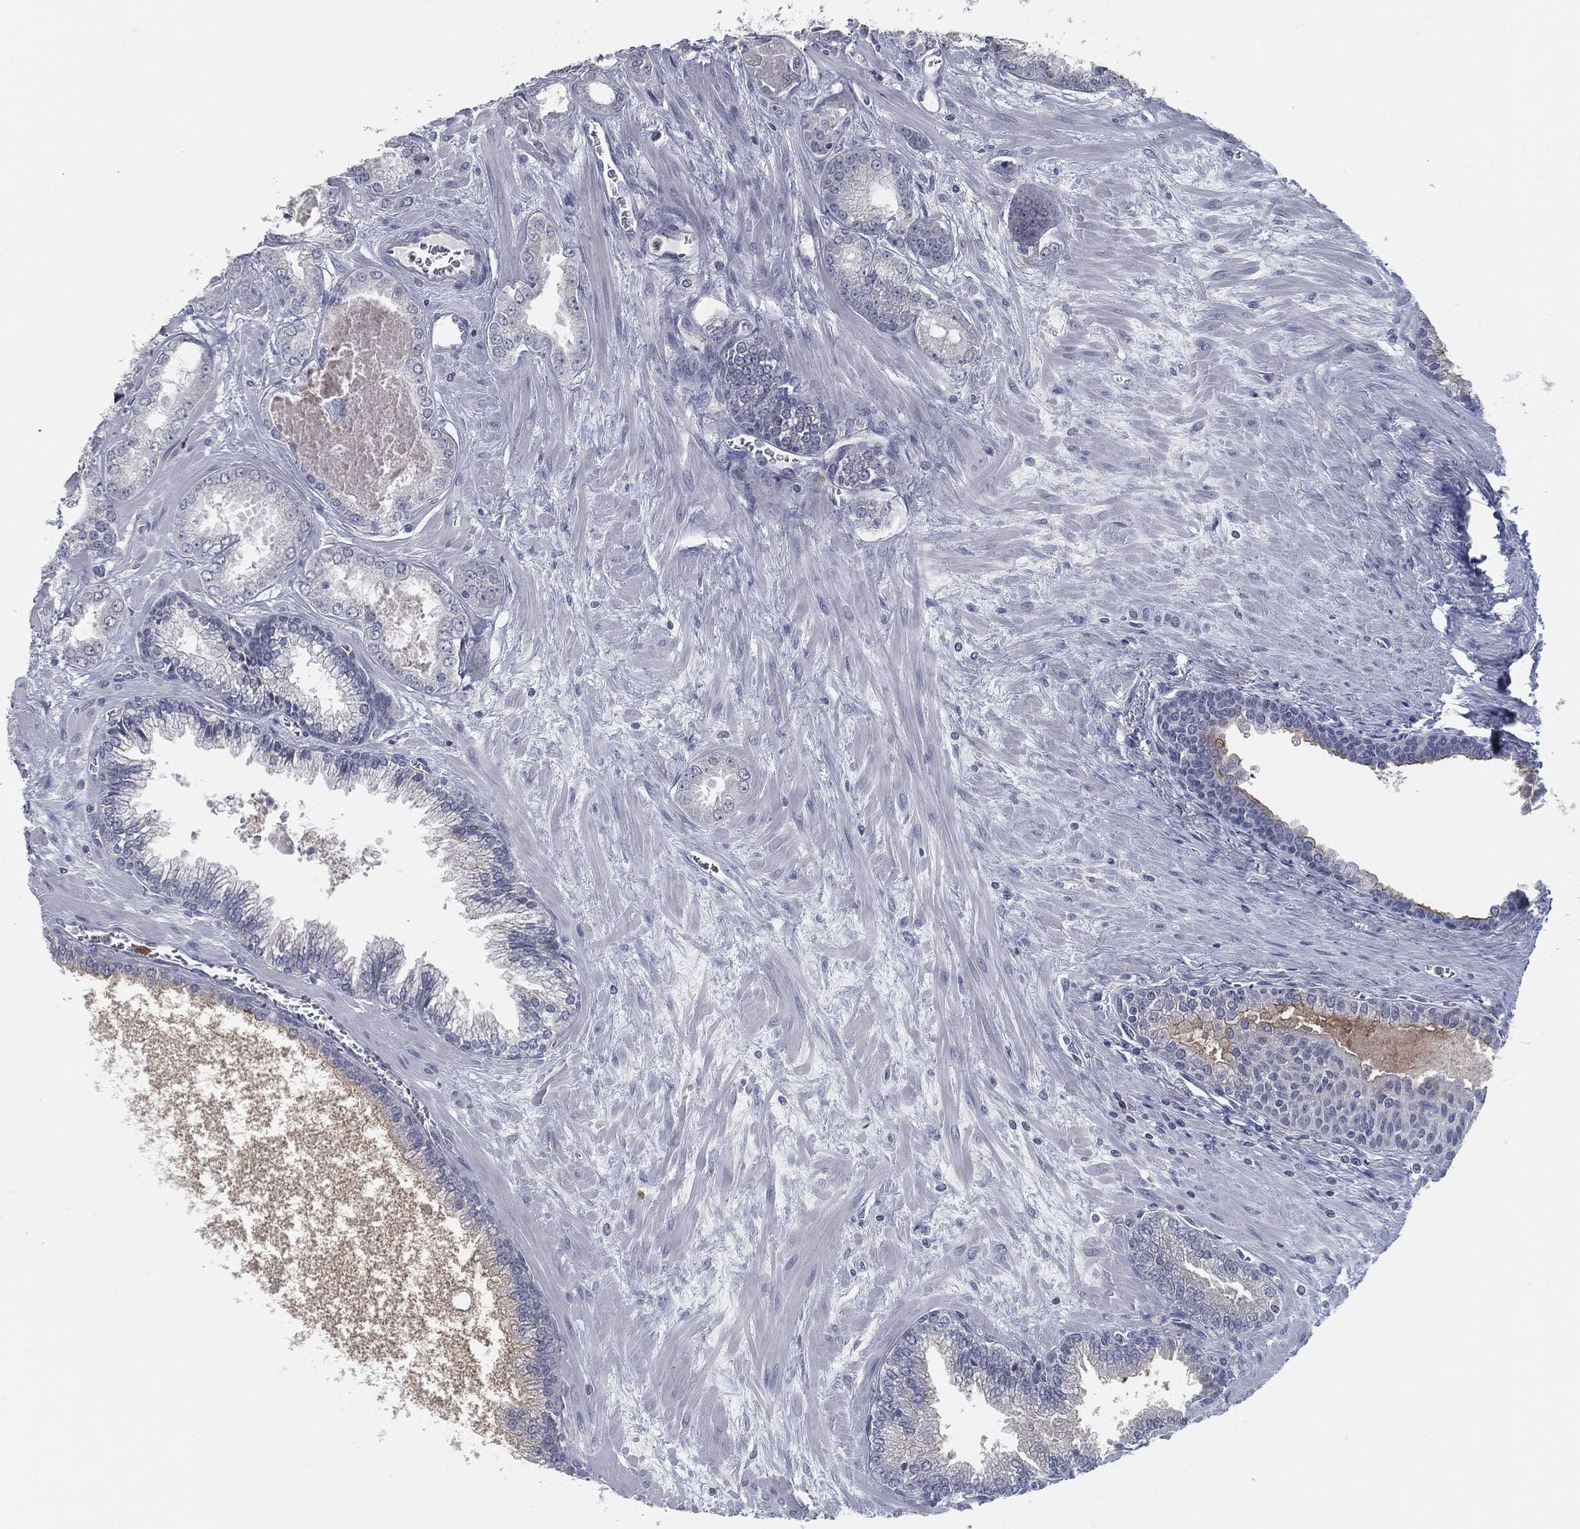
{"staining": {"intensity": "negative", "quantity": "none", "location": "none"}, "tissue": "prostate cancer", "cell_type": "Tumor cells", "image_type": "cancer", "snomed": [{"axis": "morphology", "description": "Adenocarcinoma, NOS"}, {"axis": "topography", "description": "Prostate"}], "caption": "Tumor cells show no significant staining in prostate cancer (adenocarcinoma).", "gene": "PROM1", "patient": {"sex": "male", "age": 56}}